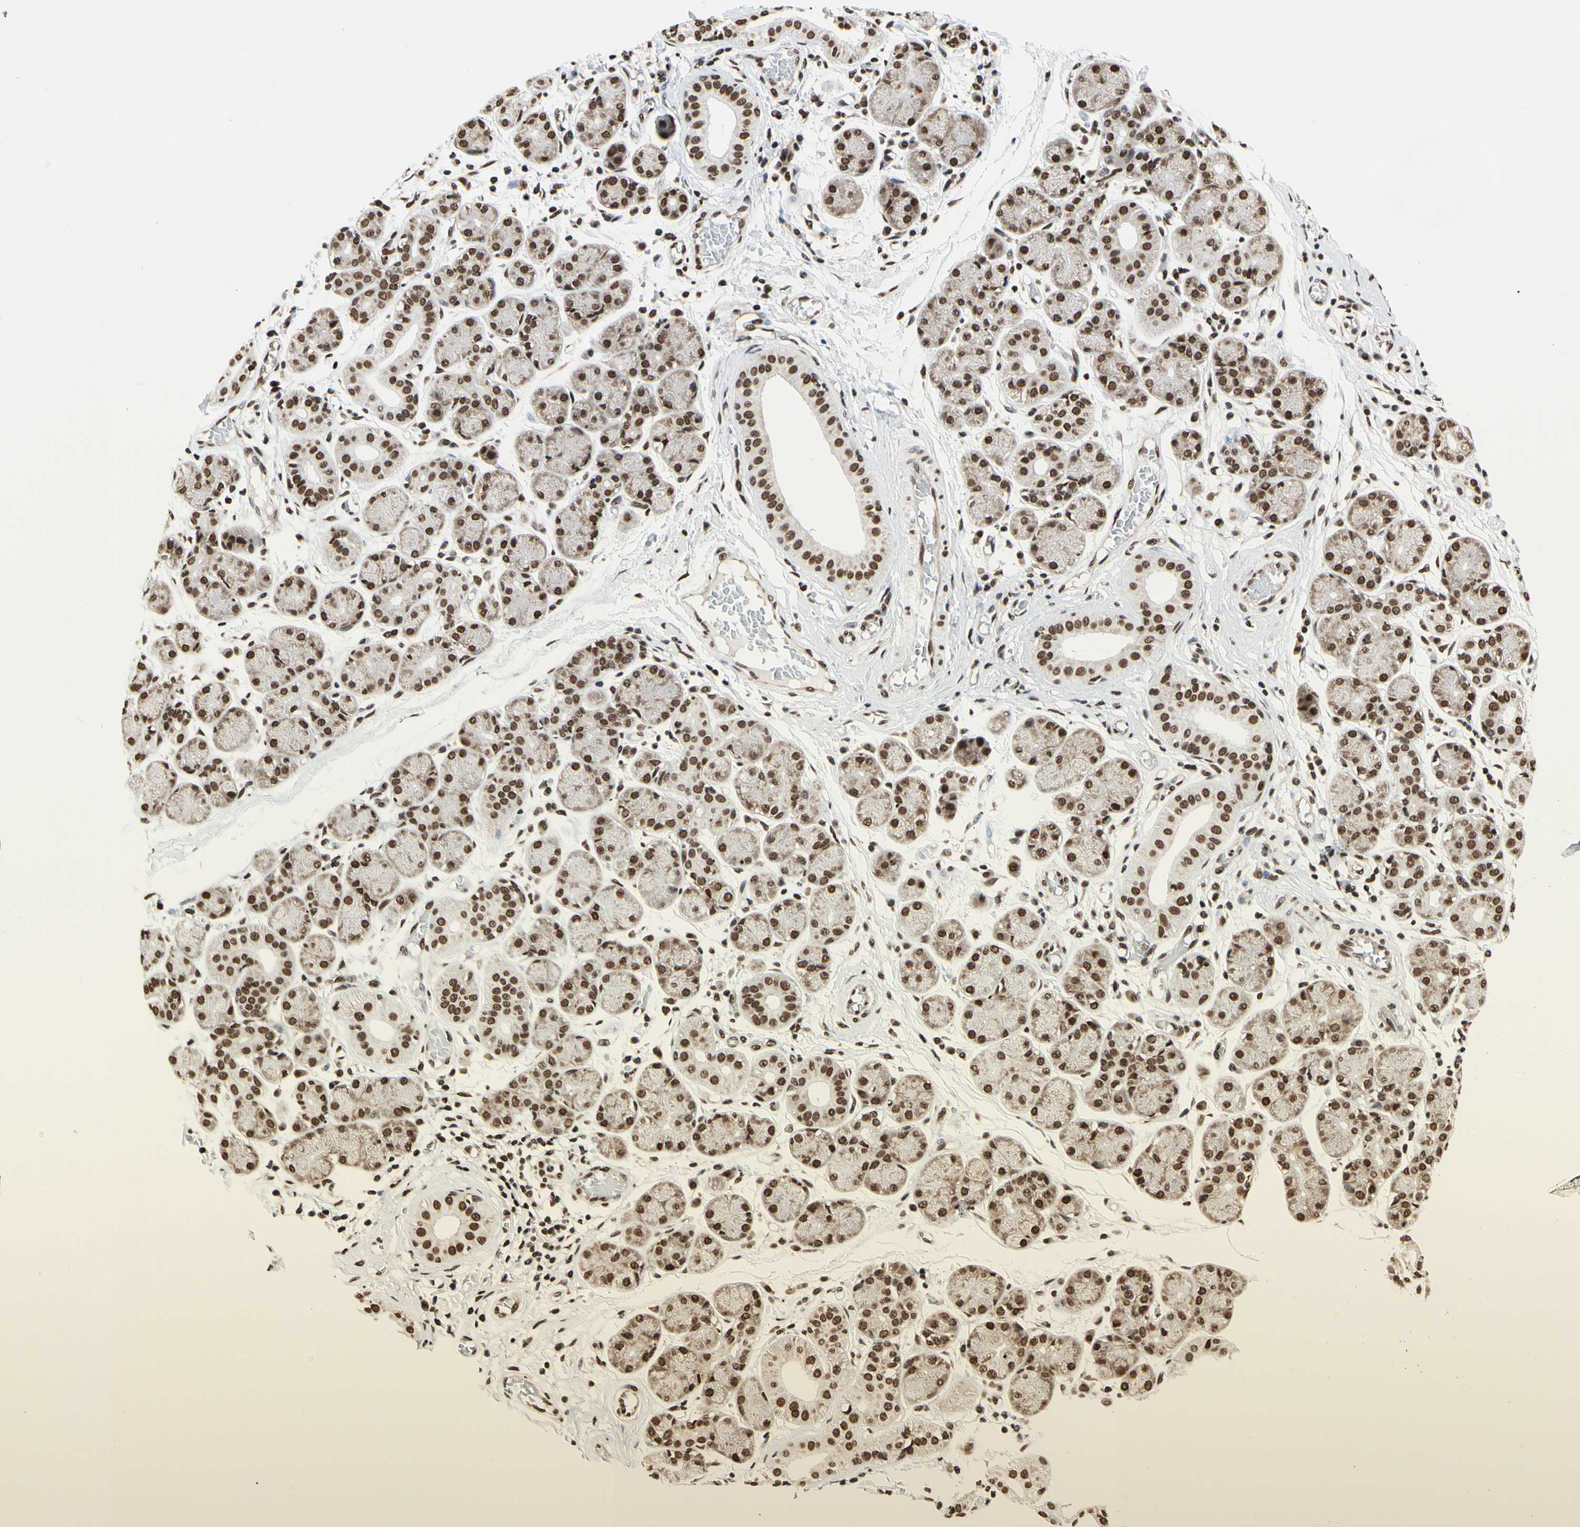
{"staining": {"intensity": "strong", "quantity": ">75%", "location": "nuclear"}, "tissue": "salivary gland", "cell_type": "Glandular cells", "image_type": "normal", "snomed": [{"axis": "morphology", "description": "Normal tissue, NOS"}, {"axis": "topography", "description": "Salivary gland"}], "caption": "Benign salivary gland exhibits strong nuclear positivity in about >75% of glandular cells, visualized by immunohistochemistry. The staining was performed using DAB, with brown indicating positive protein expression. Nuclei are stained blue with hematoxylin.", "gene": "HNRNPK", "patient": {"sex": "female", "age": 24}}